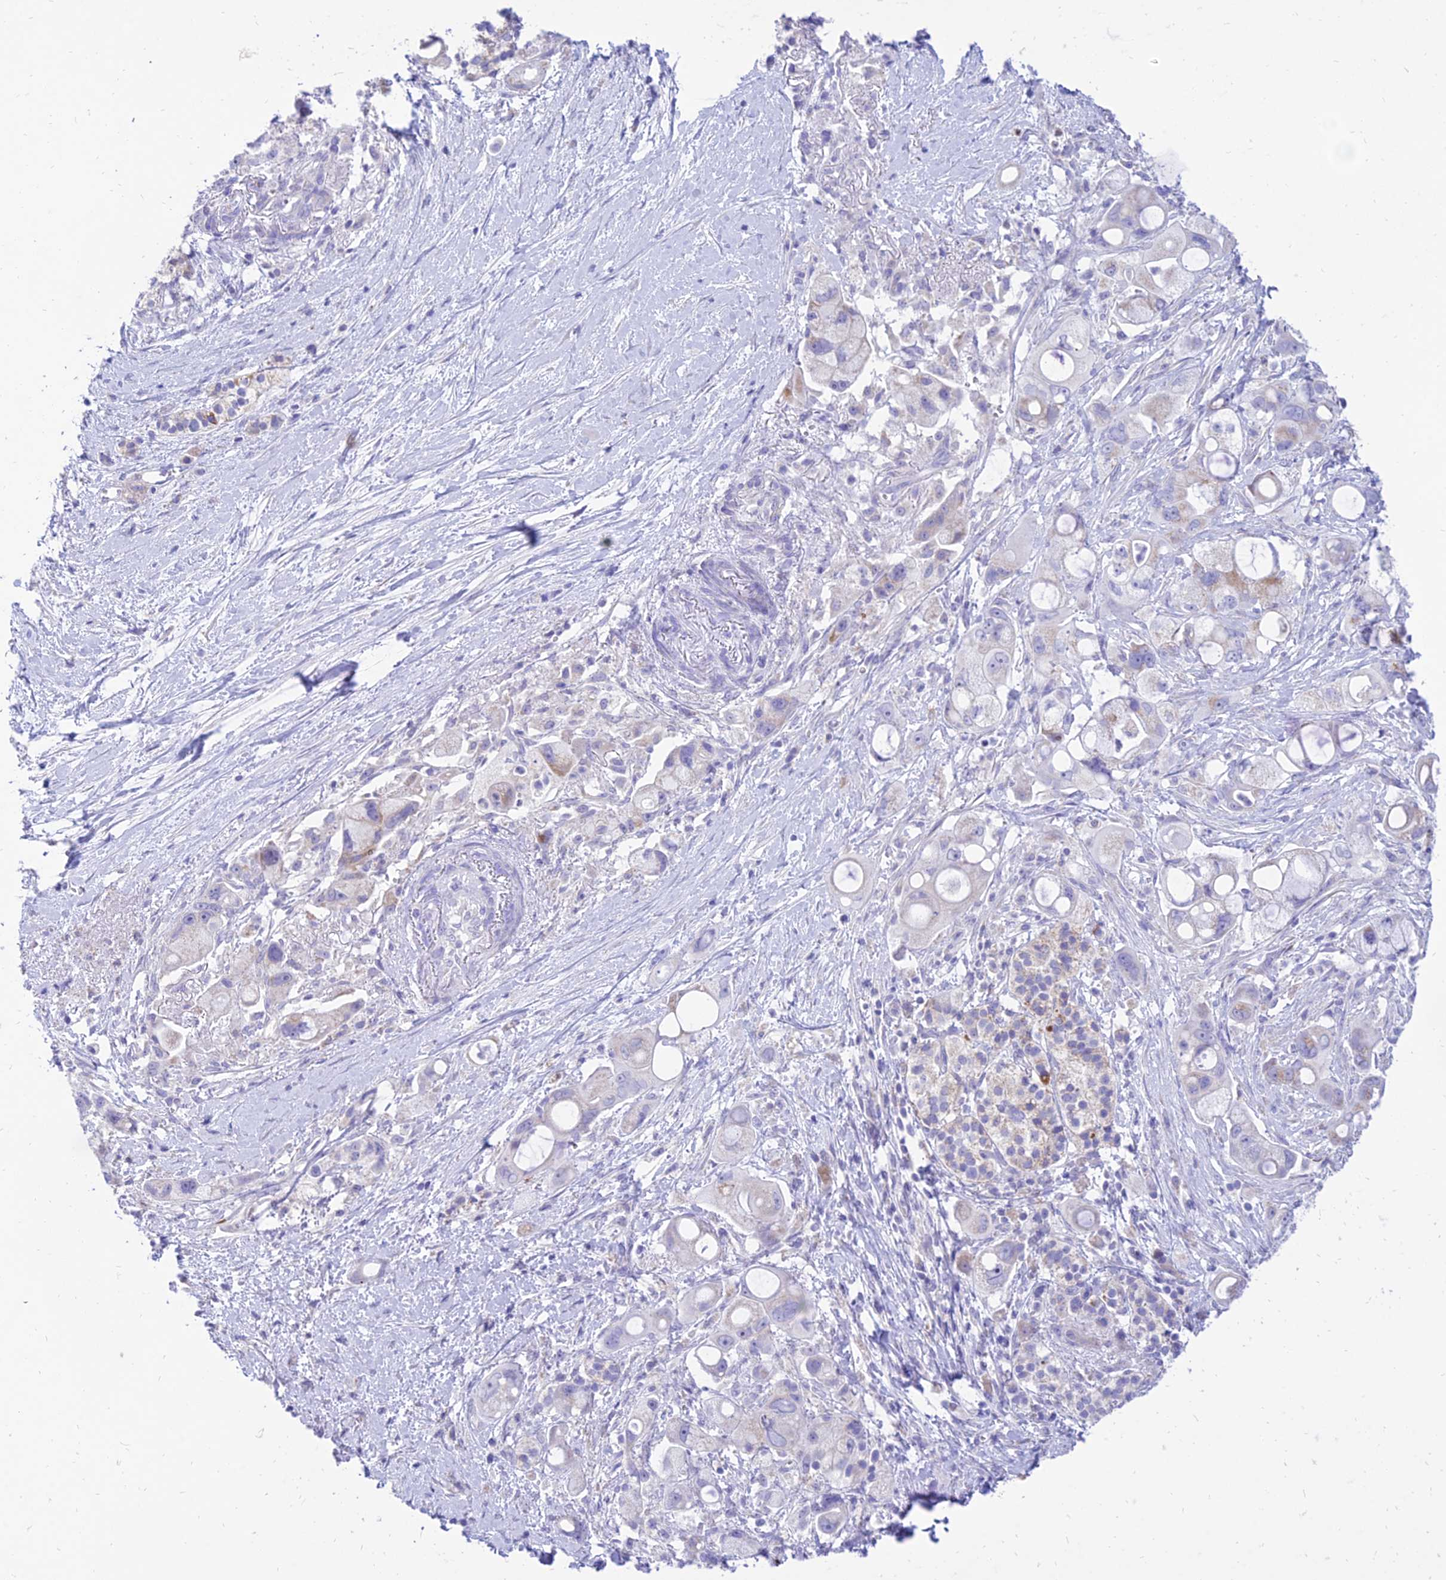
{"staining": {"intensity": "negative", "quantity": "none", "location": "none"}, "tissue": "pancreatic cancer", "cell_type": "Tumor cells", "image_type": "cancer", "snomed": [{"axis": "morphology", "description": "Adenocarcinoma, NOS"}, {"axis": "topography", "description": "Pancreas"}], "caption": "Human pancreatic cancer stained for a protein using IHC exhibits no positivity in tumor cells.", "gene": "PKN3", "patient": {"sex": "male", "age": 68}}